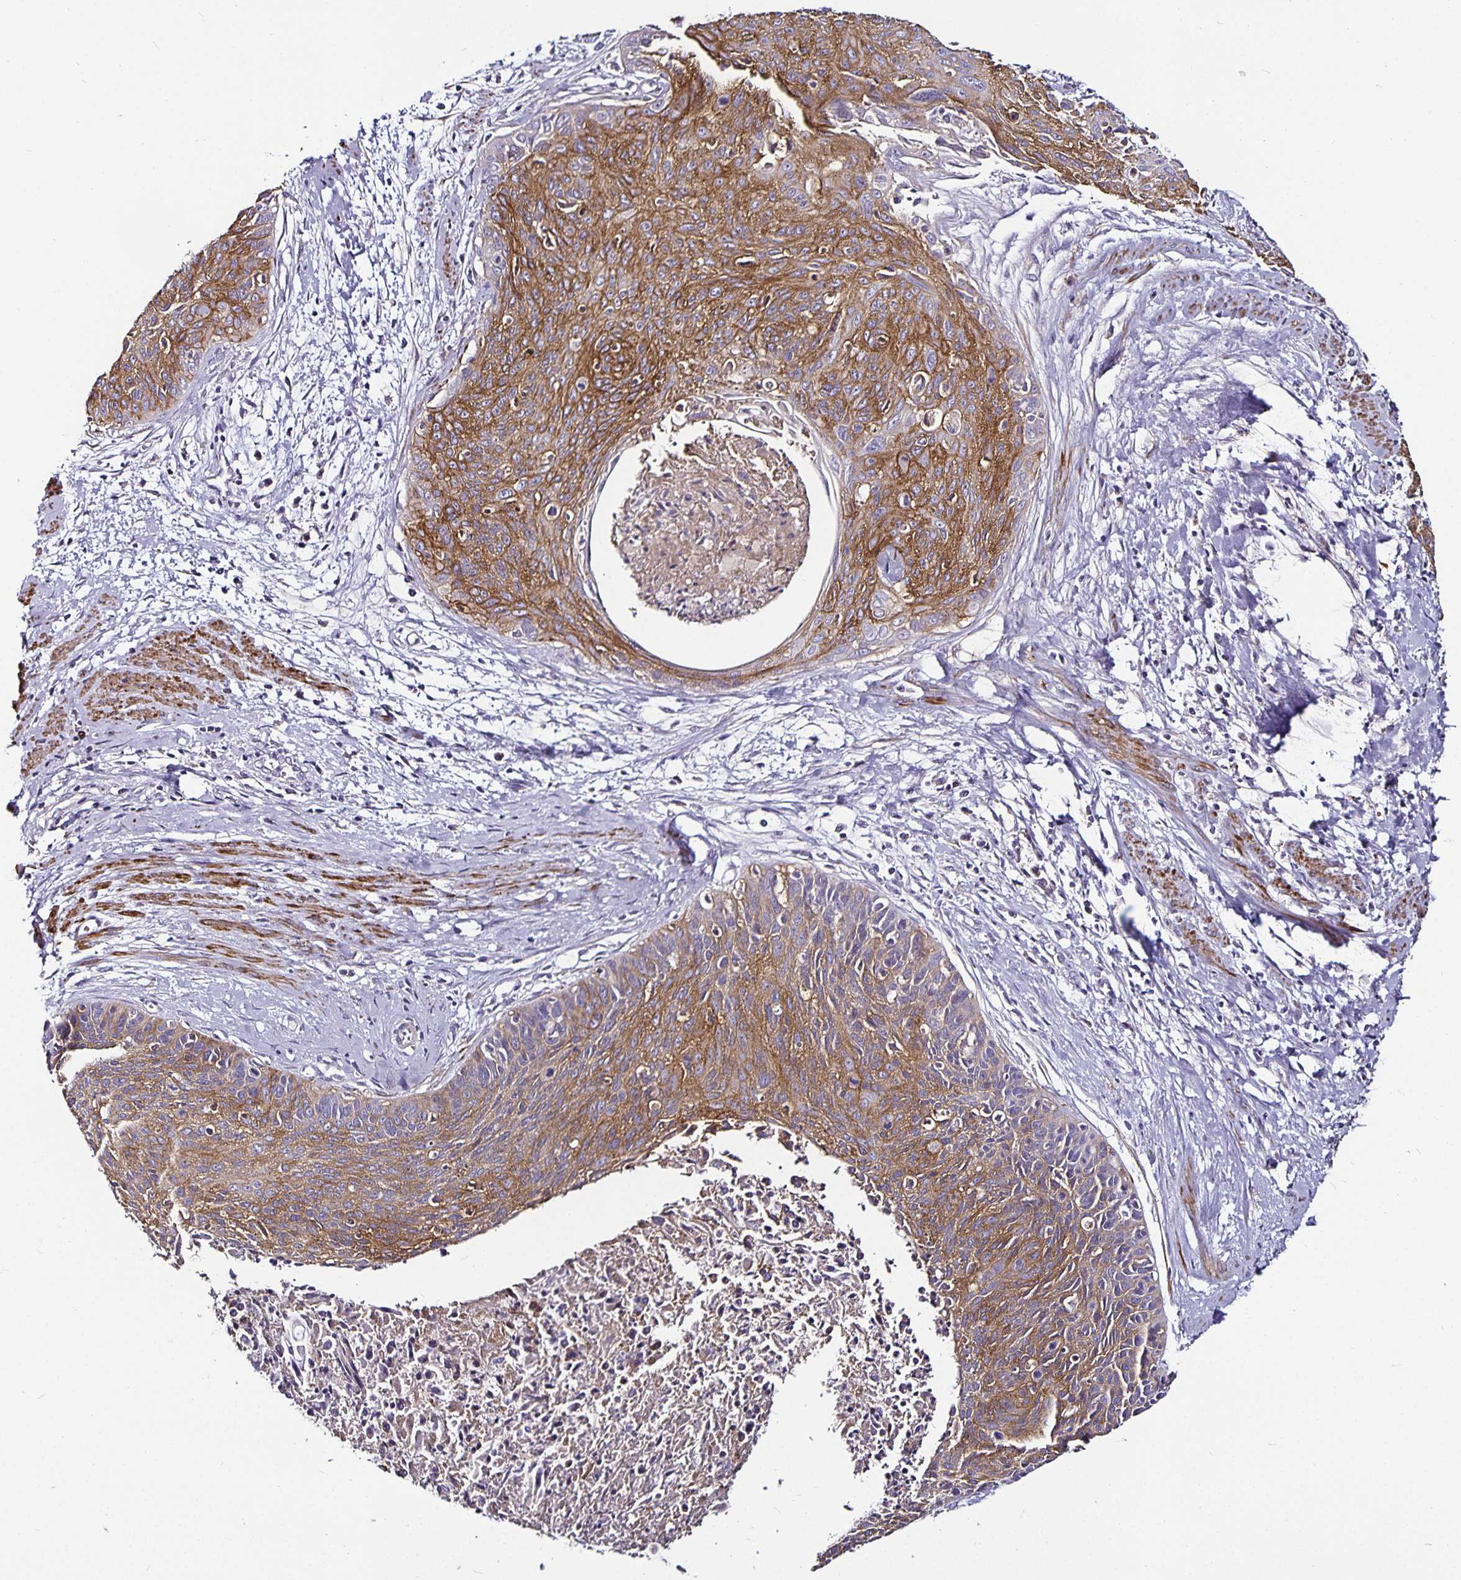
{"staining": {"intensity": "strong", "quantity": ">75%", "location": "cytoplasmic/membranous"}, "tissue": "cervical cancer", "cell_type": "Tumor cells", "image_type": "cancer", "snomed": [{"axis": "morphology", "description": "Squamous cell carcinoma, NOS"}, {"axis": "topography", "description": "Cervix"}], "caption": "Squamous cell carcinoma (cervical) stained for a protein (brown) exhibits strong cytoplasmic/membranous positive staining in approximately >75% of tumor cells.", "gene": "CA12", "patient": {"sex": "female", "age": 55}}